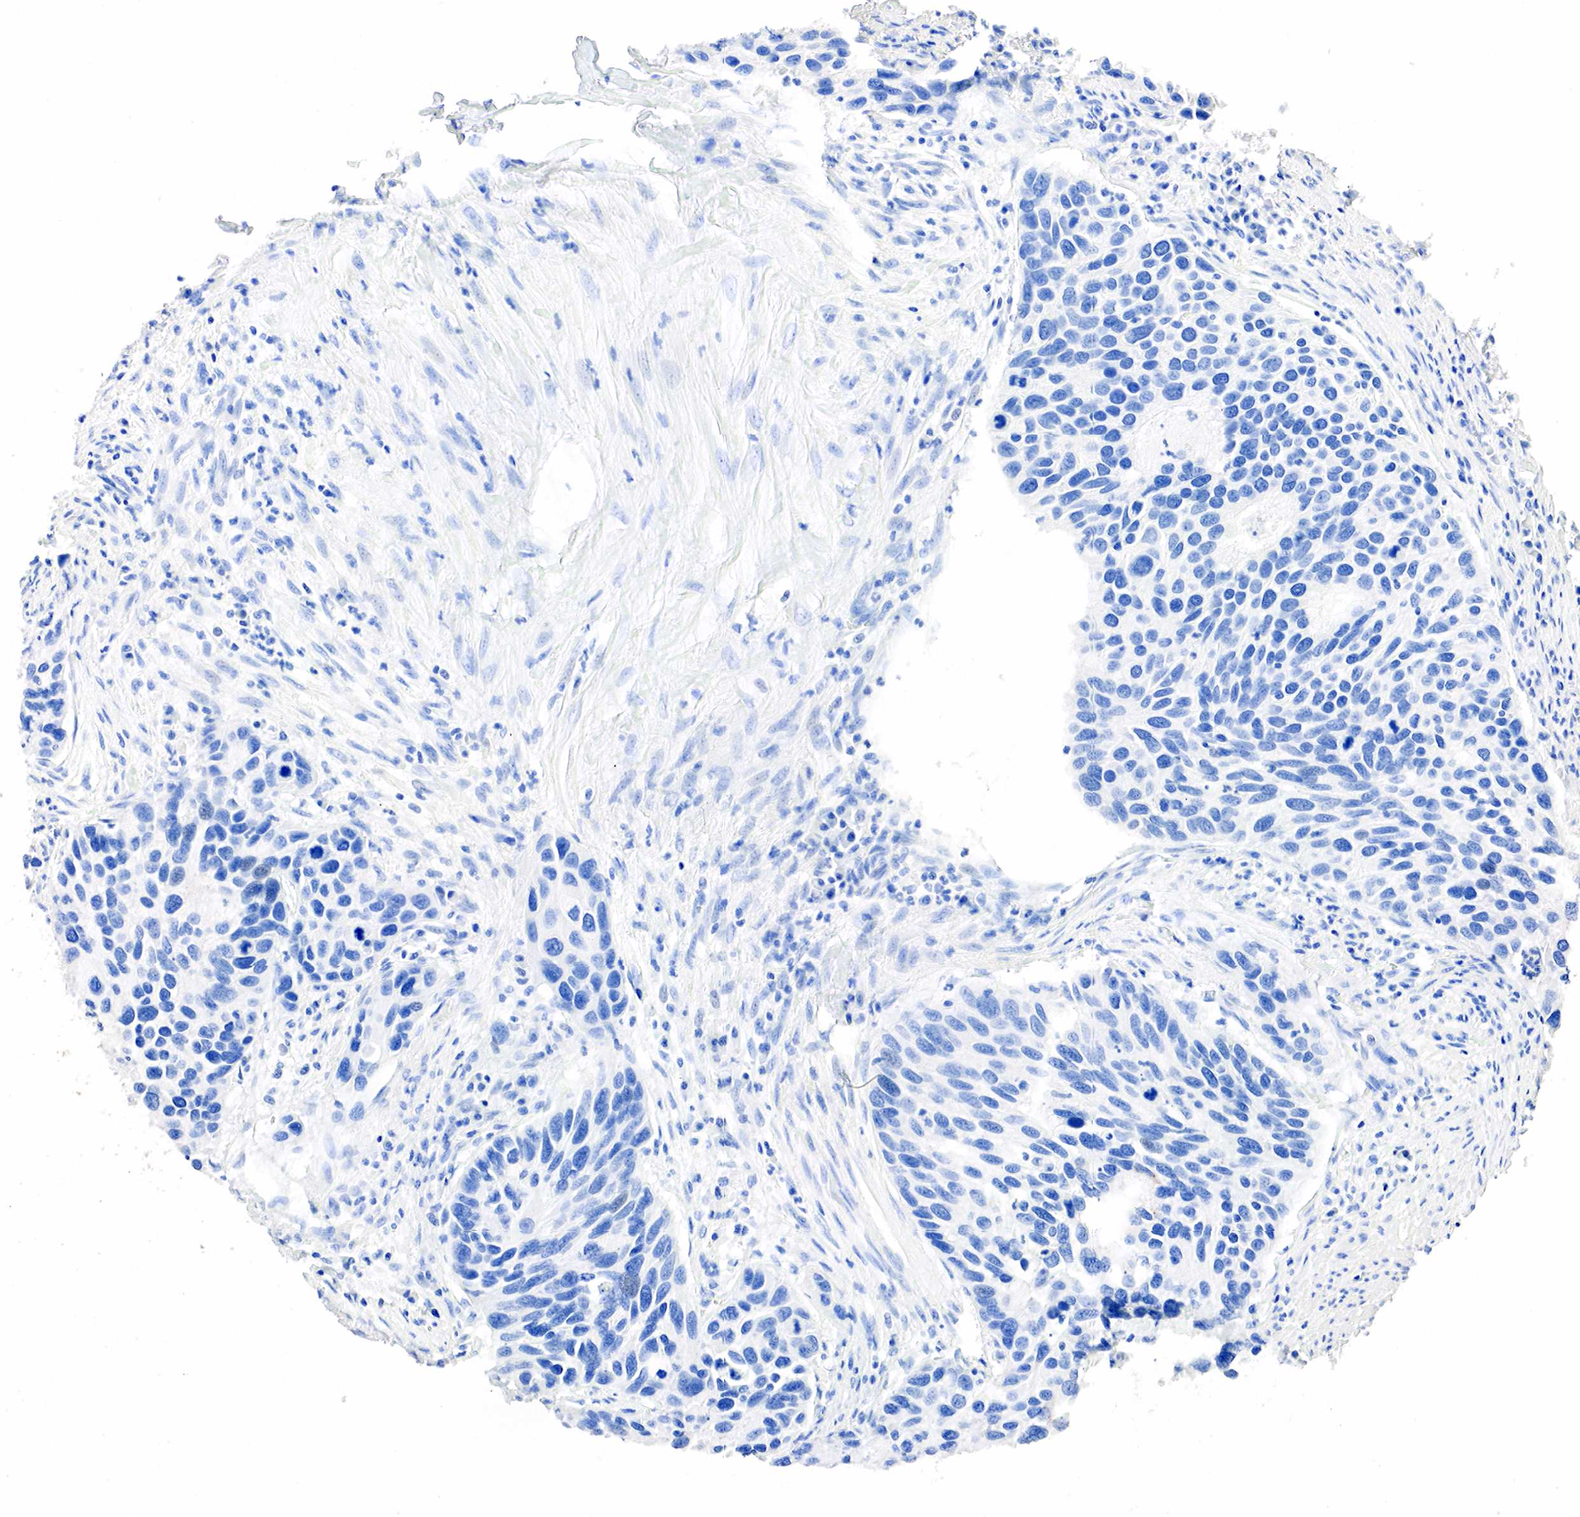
{"staining": {"intensity": "negative", "quantity": "none", "location": "none"}, "tissue": "urothelial cancer", "cell_type": "Tumor cells", "image_type": "cancer", "snomed": [{"axis": "morphology", "description": "Urothelial carcinoma, High grade"}, {"axis": "topography", "description": "Urinary bladder"}], "caption": "Tumor cells show no significant expression in urothelial carcinoma (high-grade).", "gene": "SST", "patient": {"sex": "male", "age": 66}}